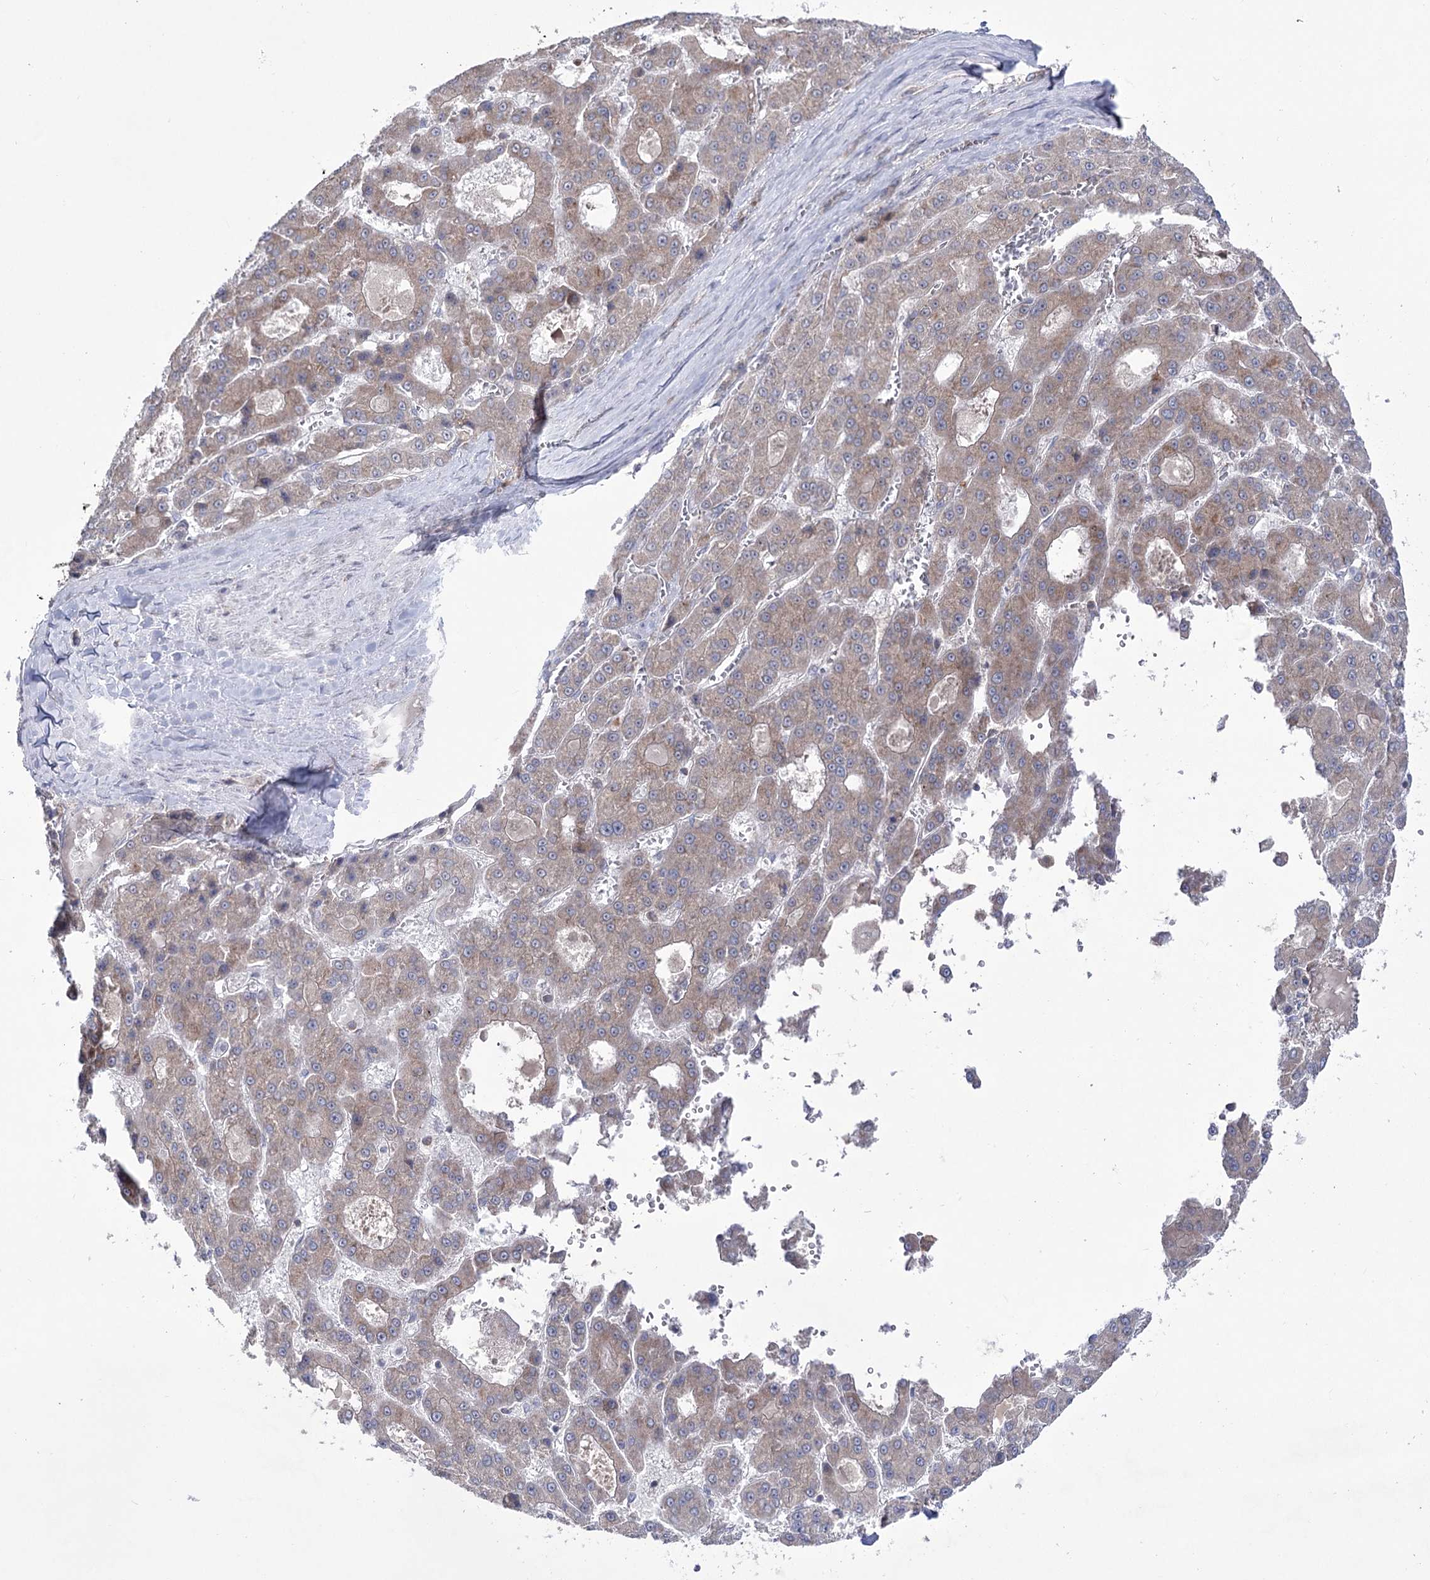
{"staining": {"intensity": "weak", "quantity": "<25%", "location": "cytoplasmic/membranous"}, "tissue": "liver cancer", "cell_type": "Tumor cells", "image_type": "cancer", "snomed": [{"axis": "morphology", "description": "Carcinoma, Hepatocellular, NOS"}, {"axis": "topography", "description": "Liver"}], "caption": "DAB immunohistochemical staining of human liver hepatocellular carcinoma exhibits no significant expression in tumor cells.", "gene": "ZNF622", "patient": {"sex": "male", "age": 70}}